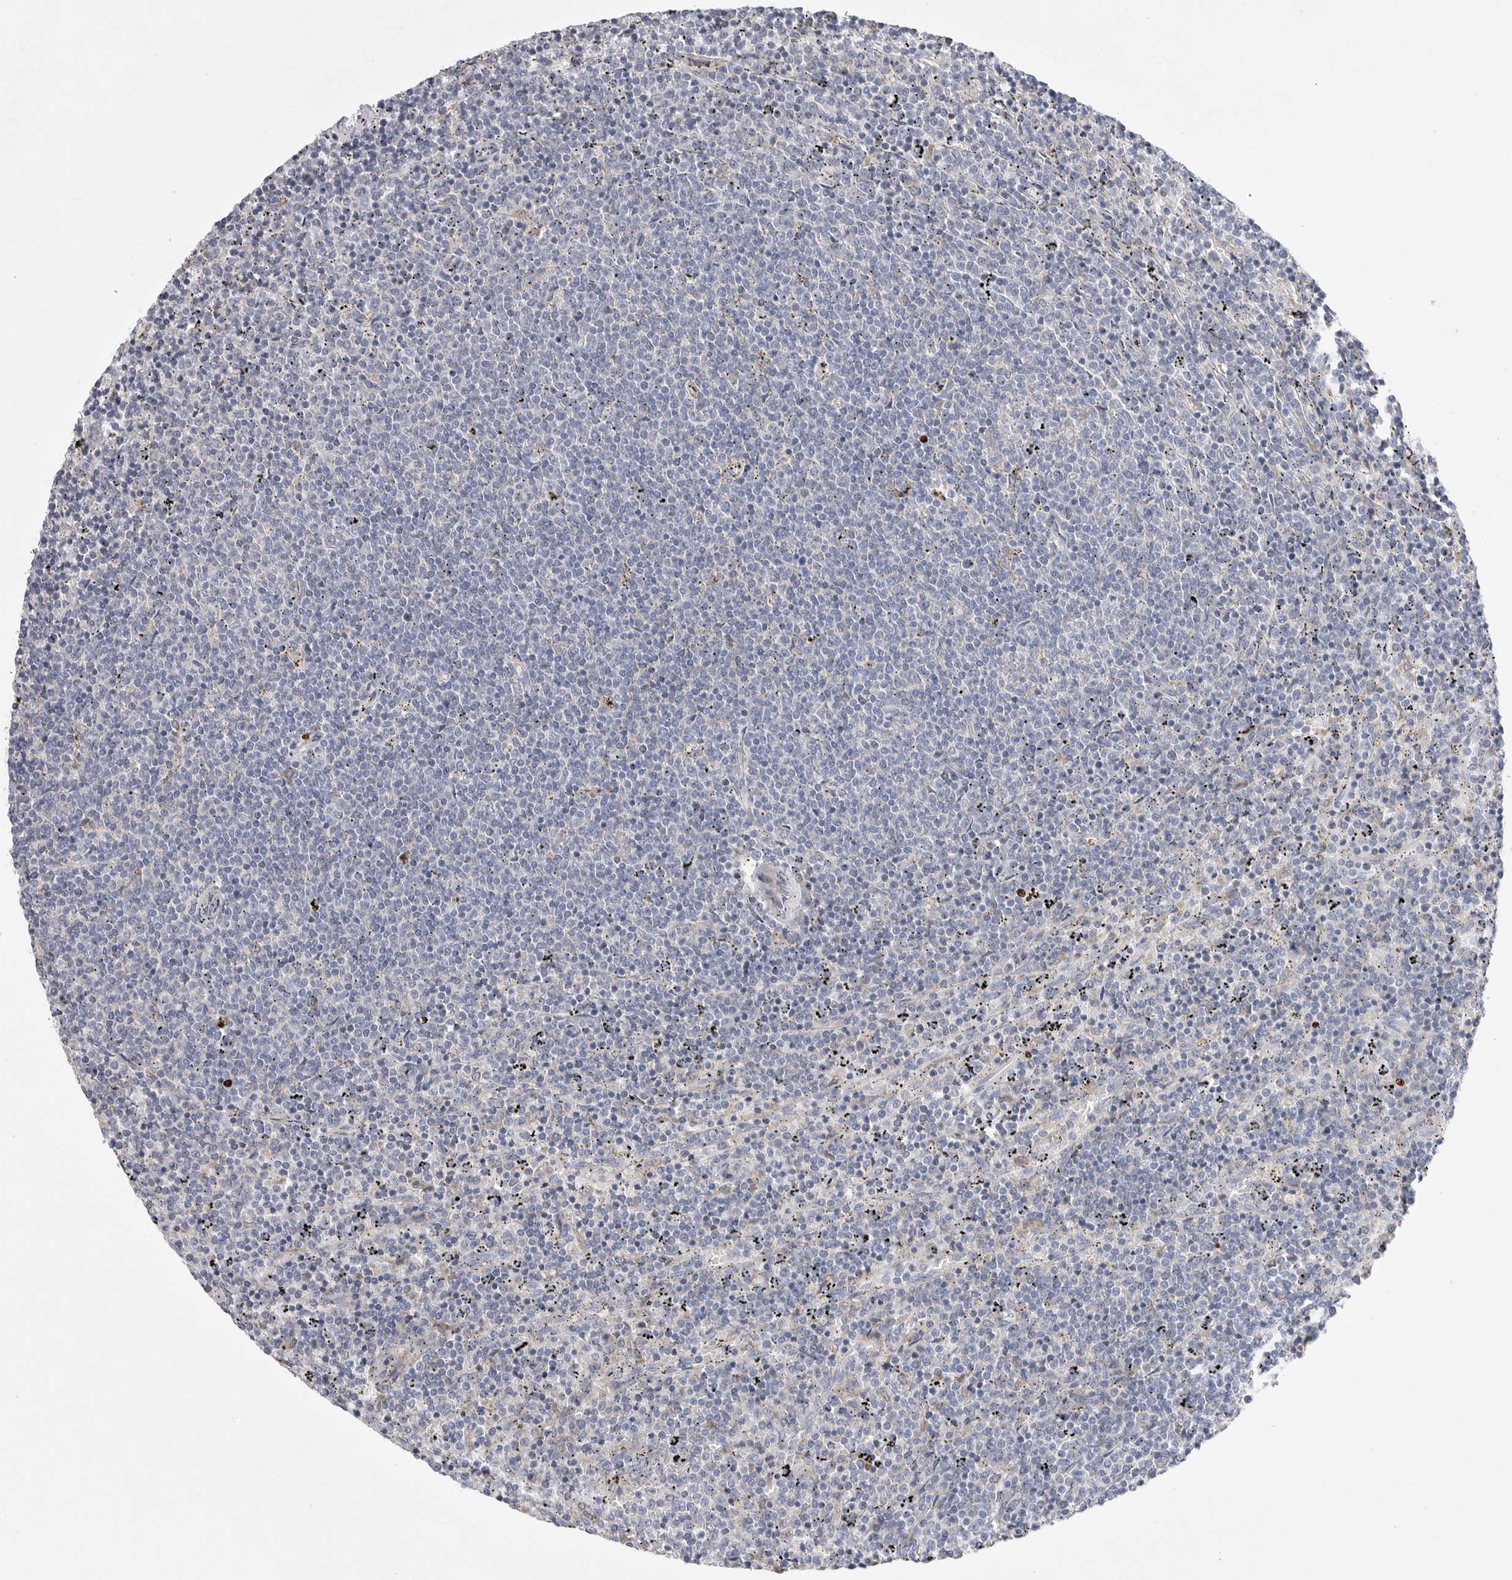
{"staining": {"intensity": "negative", "quantity": "none", "location": "none"}, "tissue": "lymphoma", "cell_type": "Tumor cells", "image_type": "cancer", "snomed": [{"axis": "morphology", "description": "Malignant lymphoma, non-Hodgkin's type, Low grade"}, {"axis": "topography", "description": "Spleen"}], "caption": "Photomicrograph shows no significant protein positivity in tumor cells of malignant lymphoma, non-Hodgkin's type (low-grade). The staining was performed using DAB (3,3'-diaminobenzidine) to visualize the protein expression in brown, while the nuclei were stained in blue with hematoxylin (Magnification: 20x).", "gene": "CAMK2B", "patient": {"sex": "female", "age": 50}}